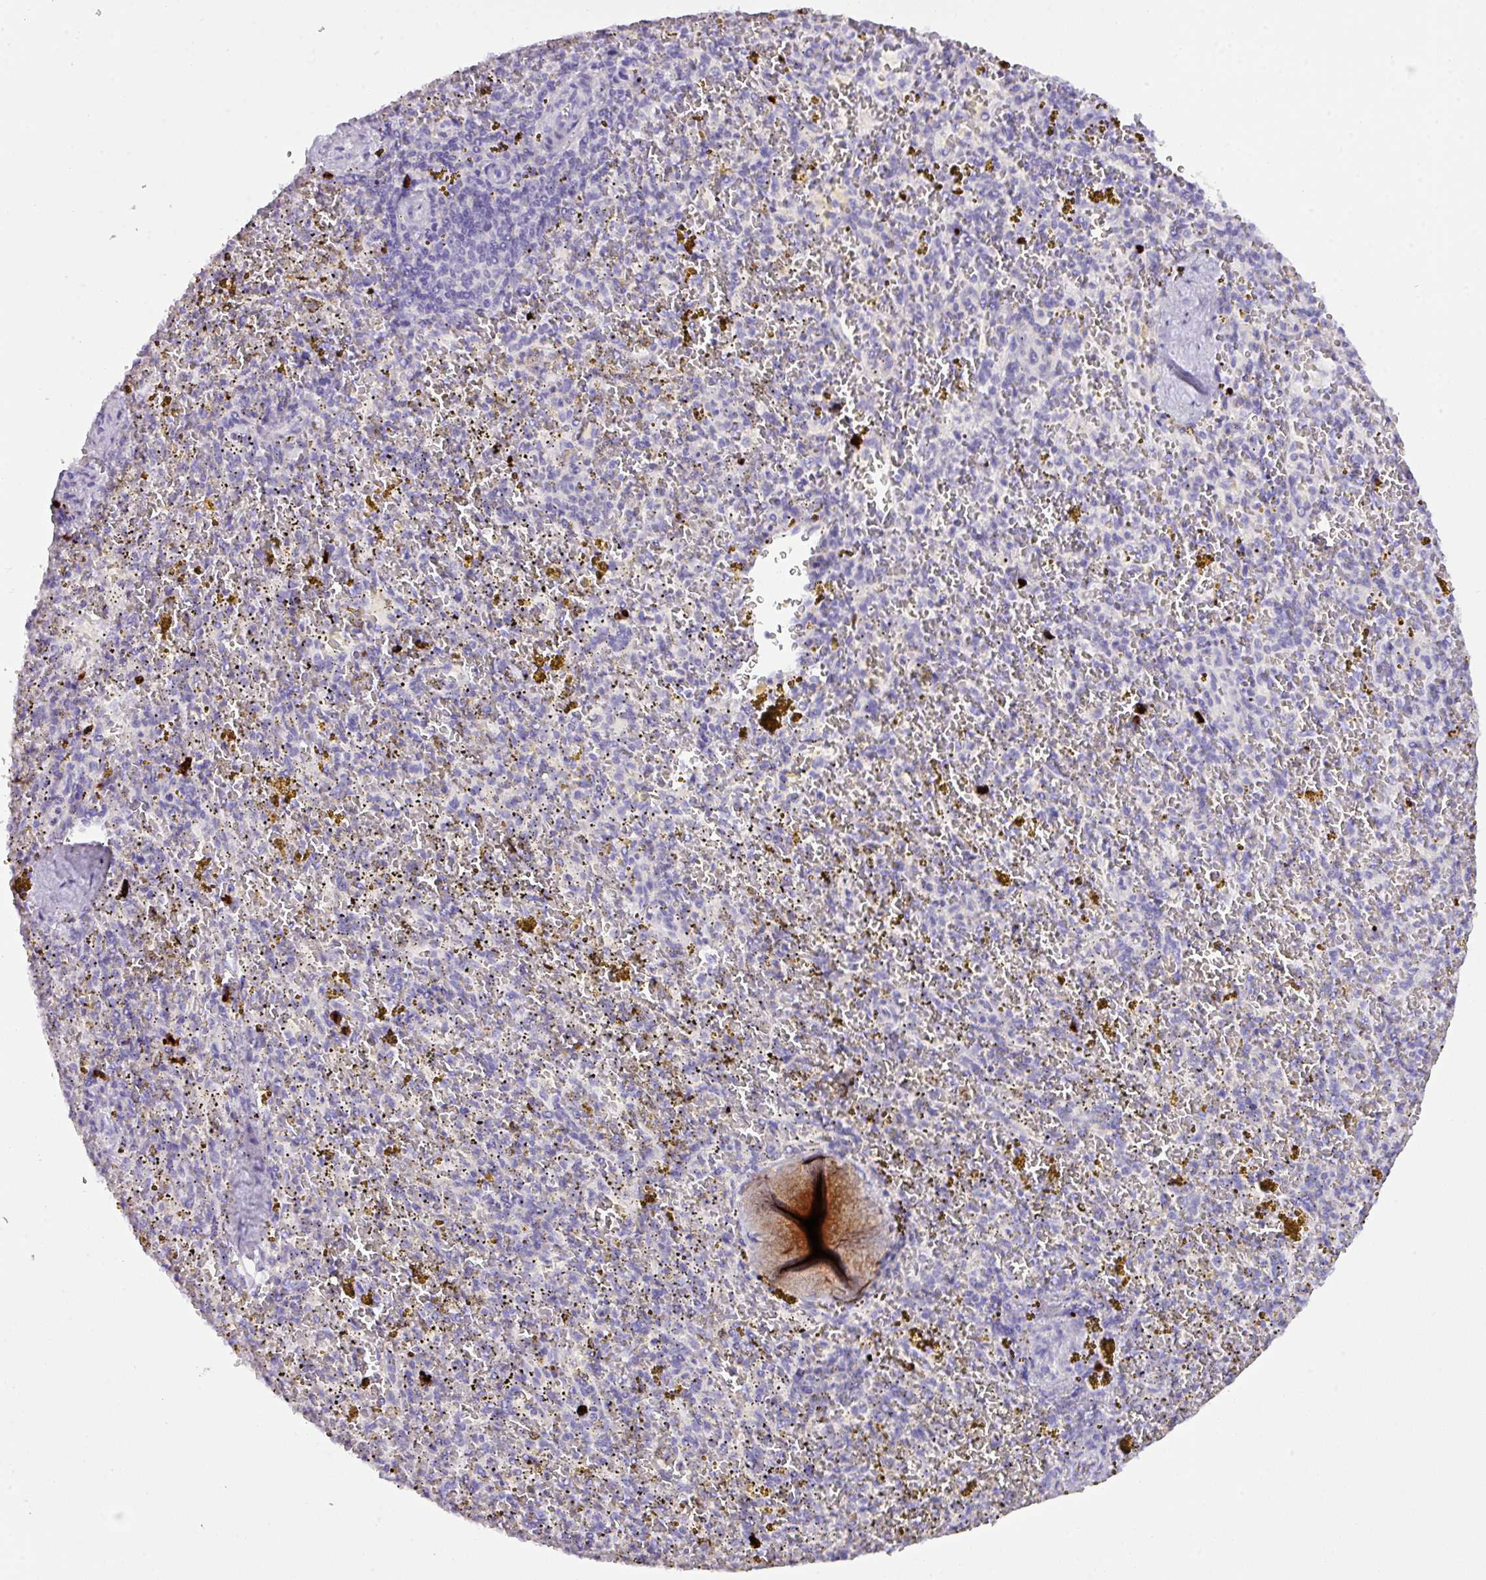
{"staining": {"intensity": "strong", "quantity": "<25%", "location": "cytoplasmic/membranous"}, "tissue": "spleen", "cell_type": "Cells in red pulp", "image_type": "normal", "snomed": [{"axis": "morphology", "description": "Normal tissue, NOS"}, {"axis": "topography", "description": "Spleen"}], "caption": "Immunohistochemistry (IHC) histopathology image of normal human spleen stained for a protein (brown), which shows medium levels of strong cytoplasmic/membranous expression in about <25% of cells in red pulp.", "gene": "MRM2", "patient": {"sex": "male", "age": 57}}